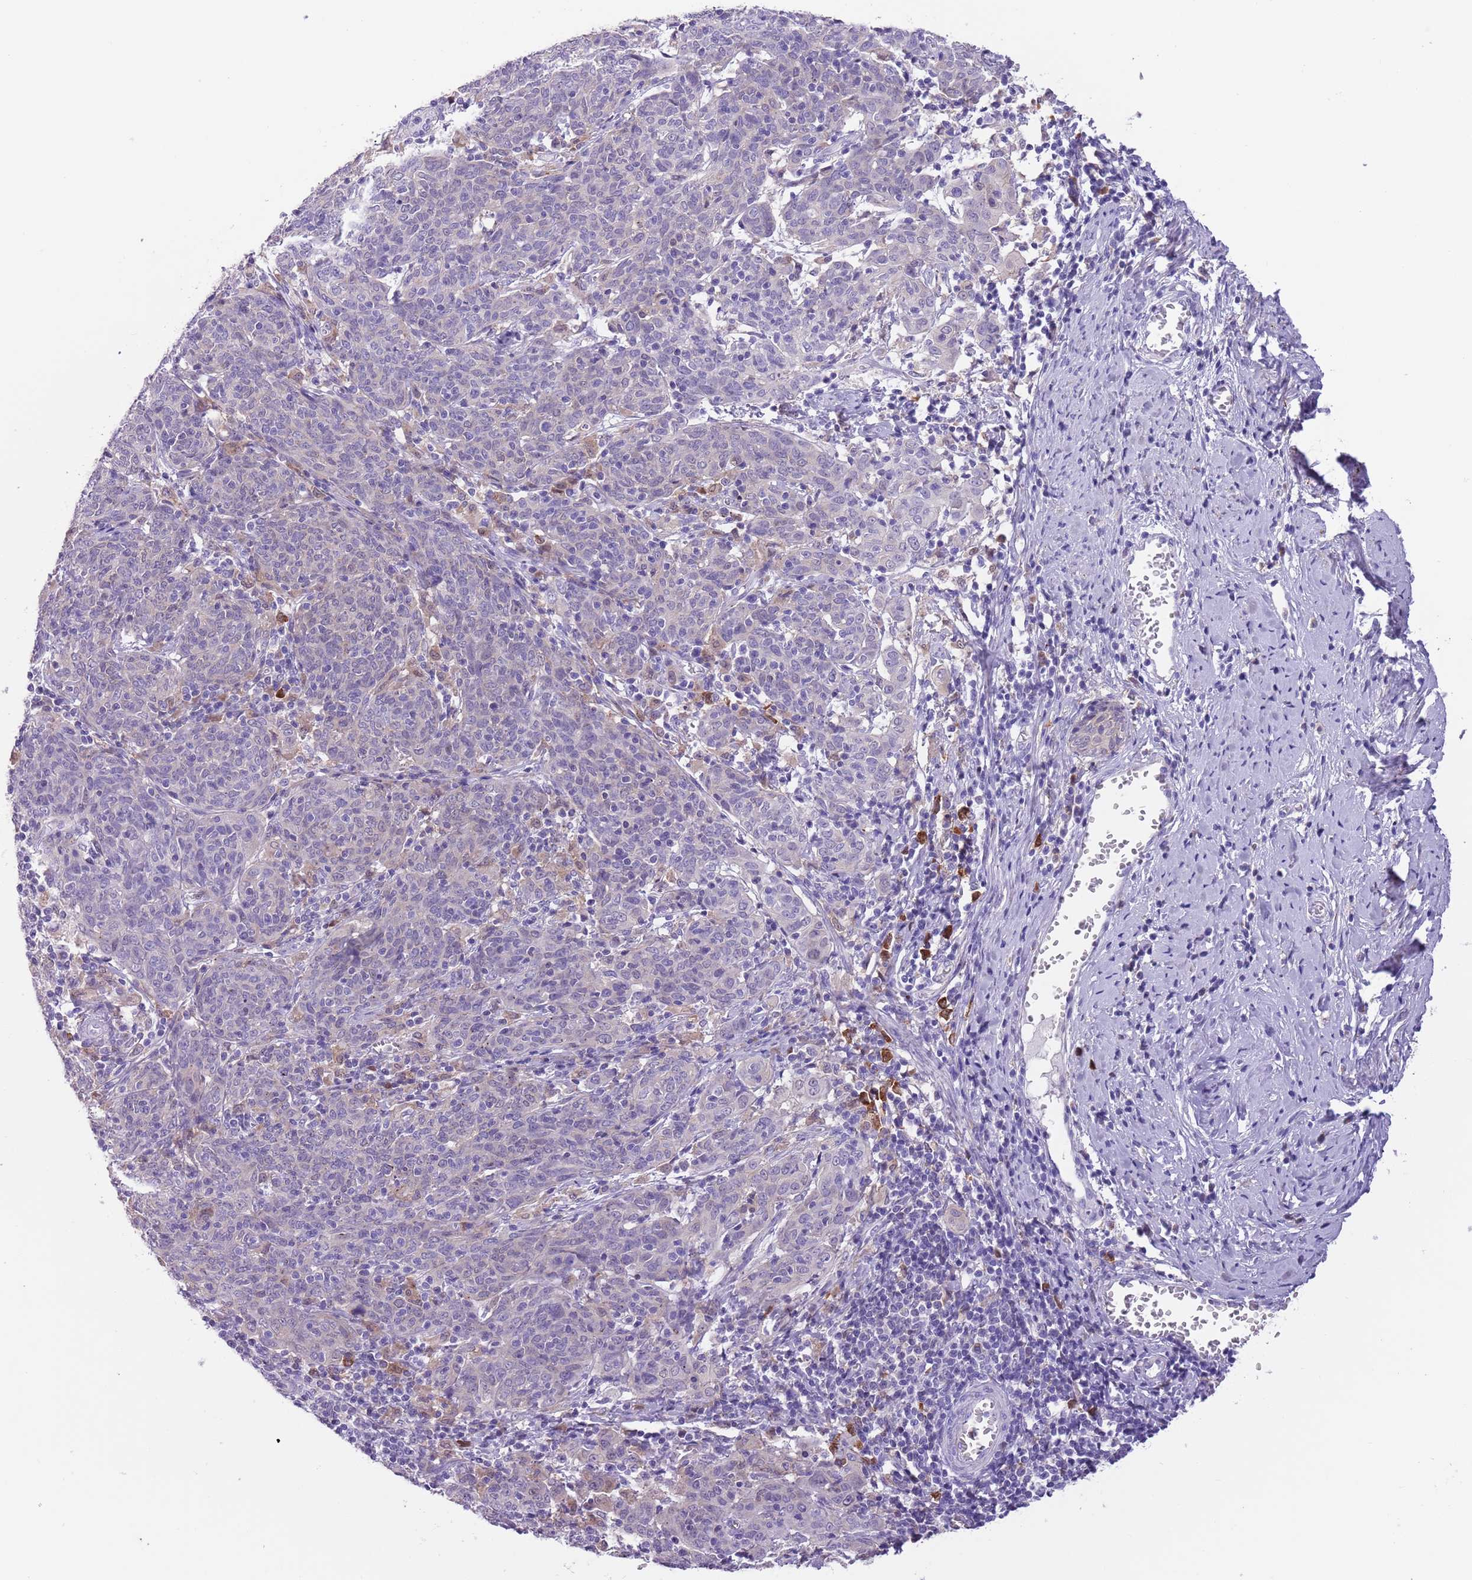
{"staining": {"intensity": "negative", "quantity": "none", "location": "none"}, "tissue": "cervical cancer", "cell_type": "Tumor cells", "image_type": "cancer", "snomed": [{"axis": "morphology", "description": "Squamous cell carcinoma, NOS"}, {"axis": "topography", "description": "Cervix"}], "caption": "DAB immunohistochemical staining of human cervical cancer displays no significant expression in tumor cells.", "gene": "PFKFB2", "patient": {"sex": "female", "age": 67}}